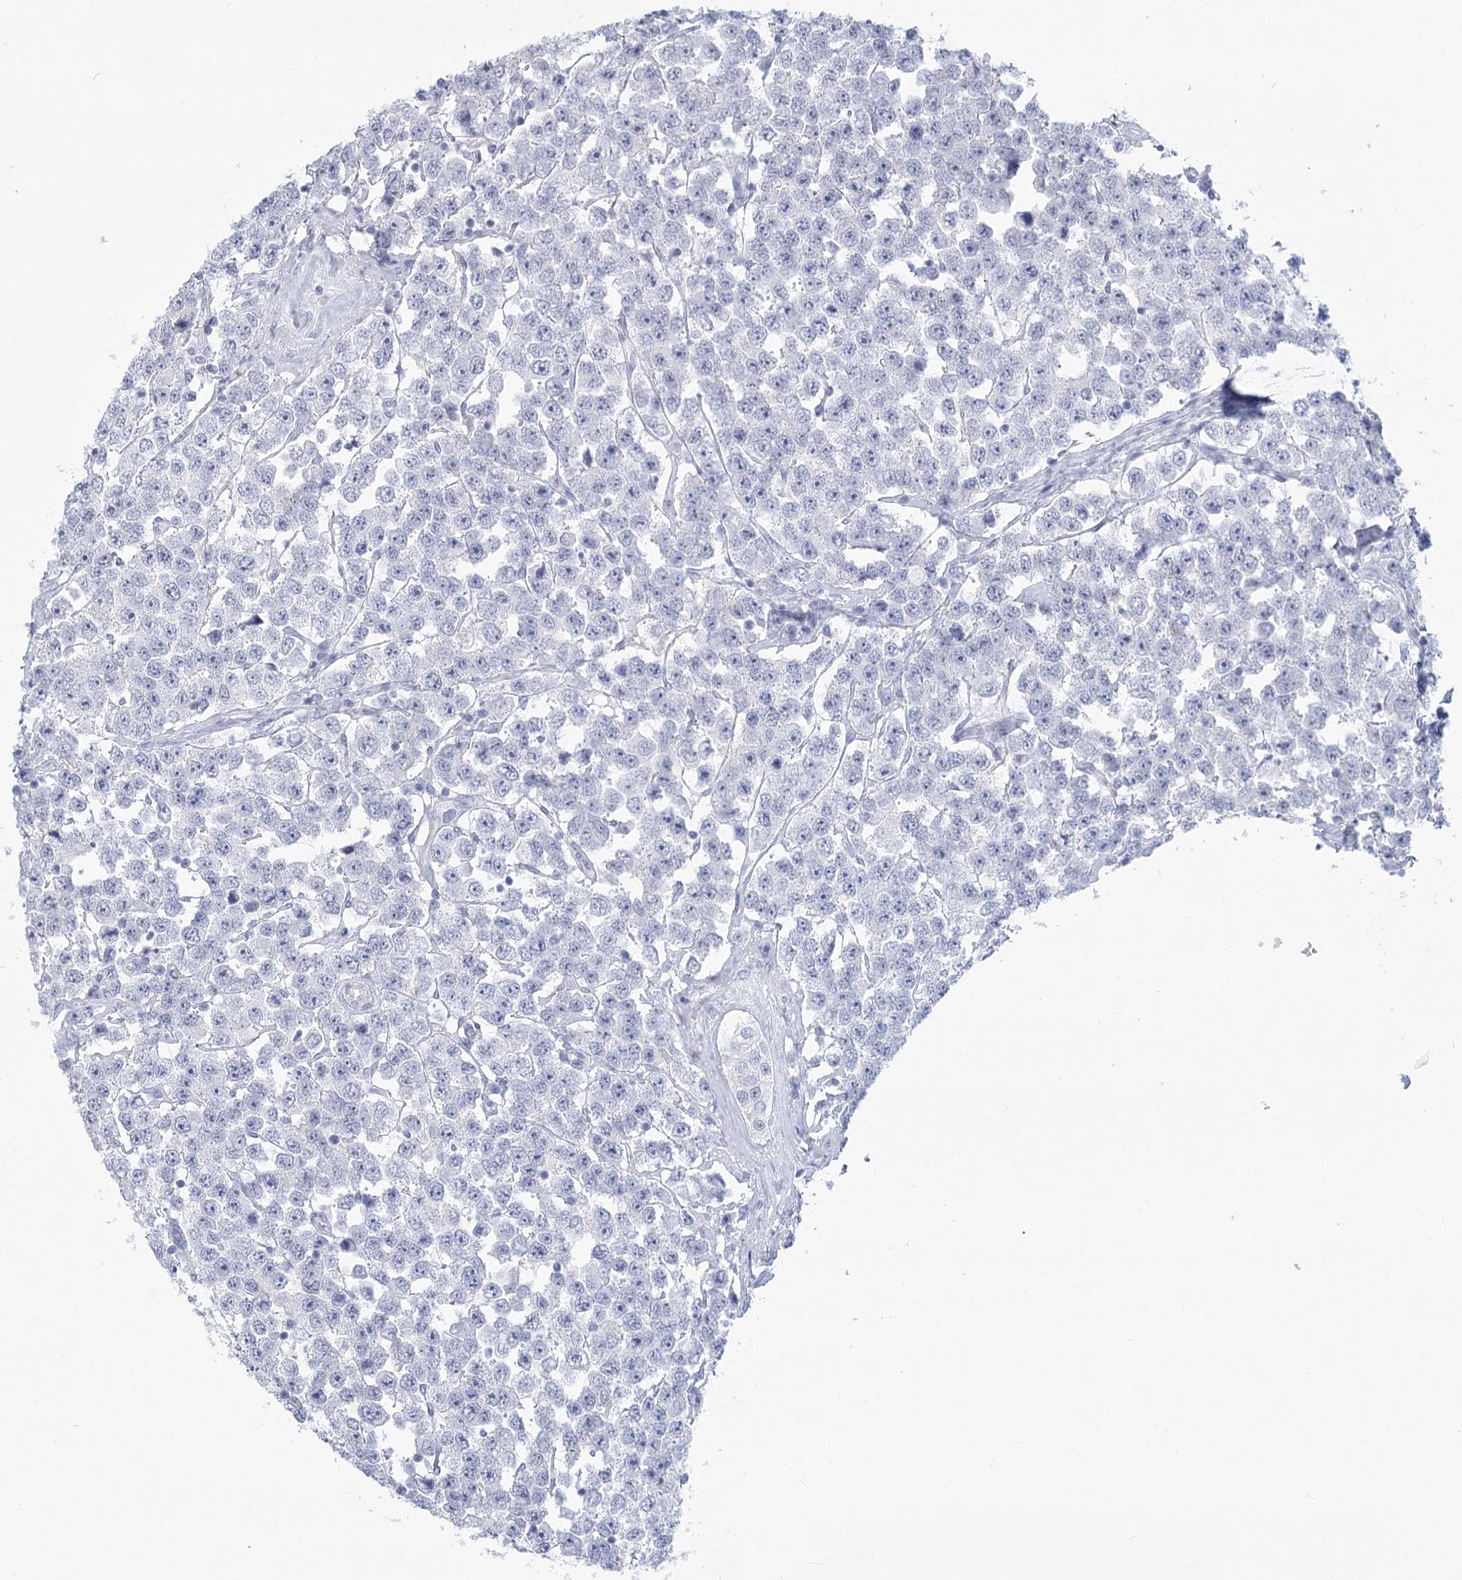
{"staining": {"intensity": "negative", "quantity": "none", "location": "none"}, "tissue": "testis cancer", "cell_type": "Tumor cells", "image_type": "cancer", "snomed": [{"axis": "morphology", "description": "Seminoma, NOS"}, {"axis": "topography", "description": "Testis"}], "caption": "Testis cancer (seminoma) was stained to show a protein in brown. There is no significant staining in tumor cells. (DAB (3,3'-diaminobenzidine) IHC with hematoxylin counter stain).", "gene": "WNT8B", "patient": {"sex": "male", "age": 28}}